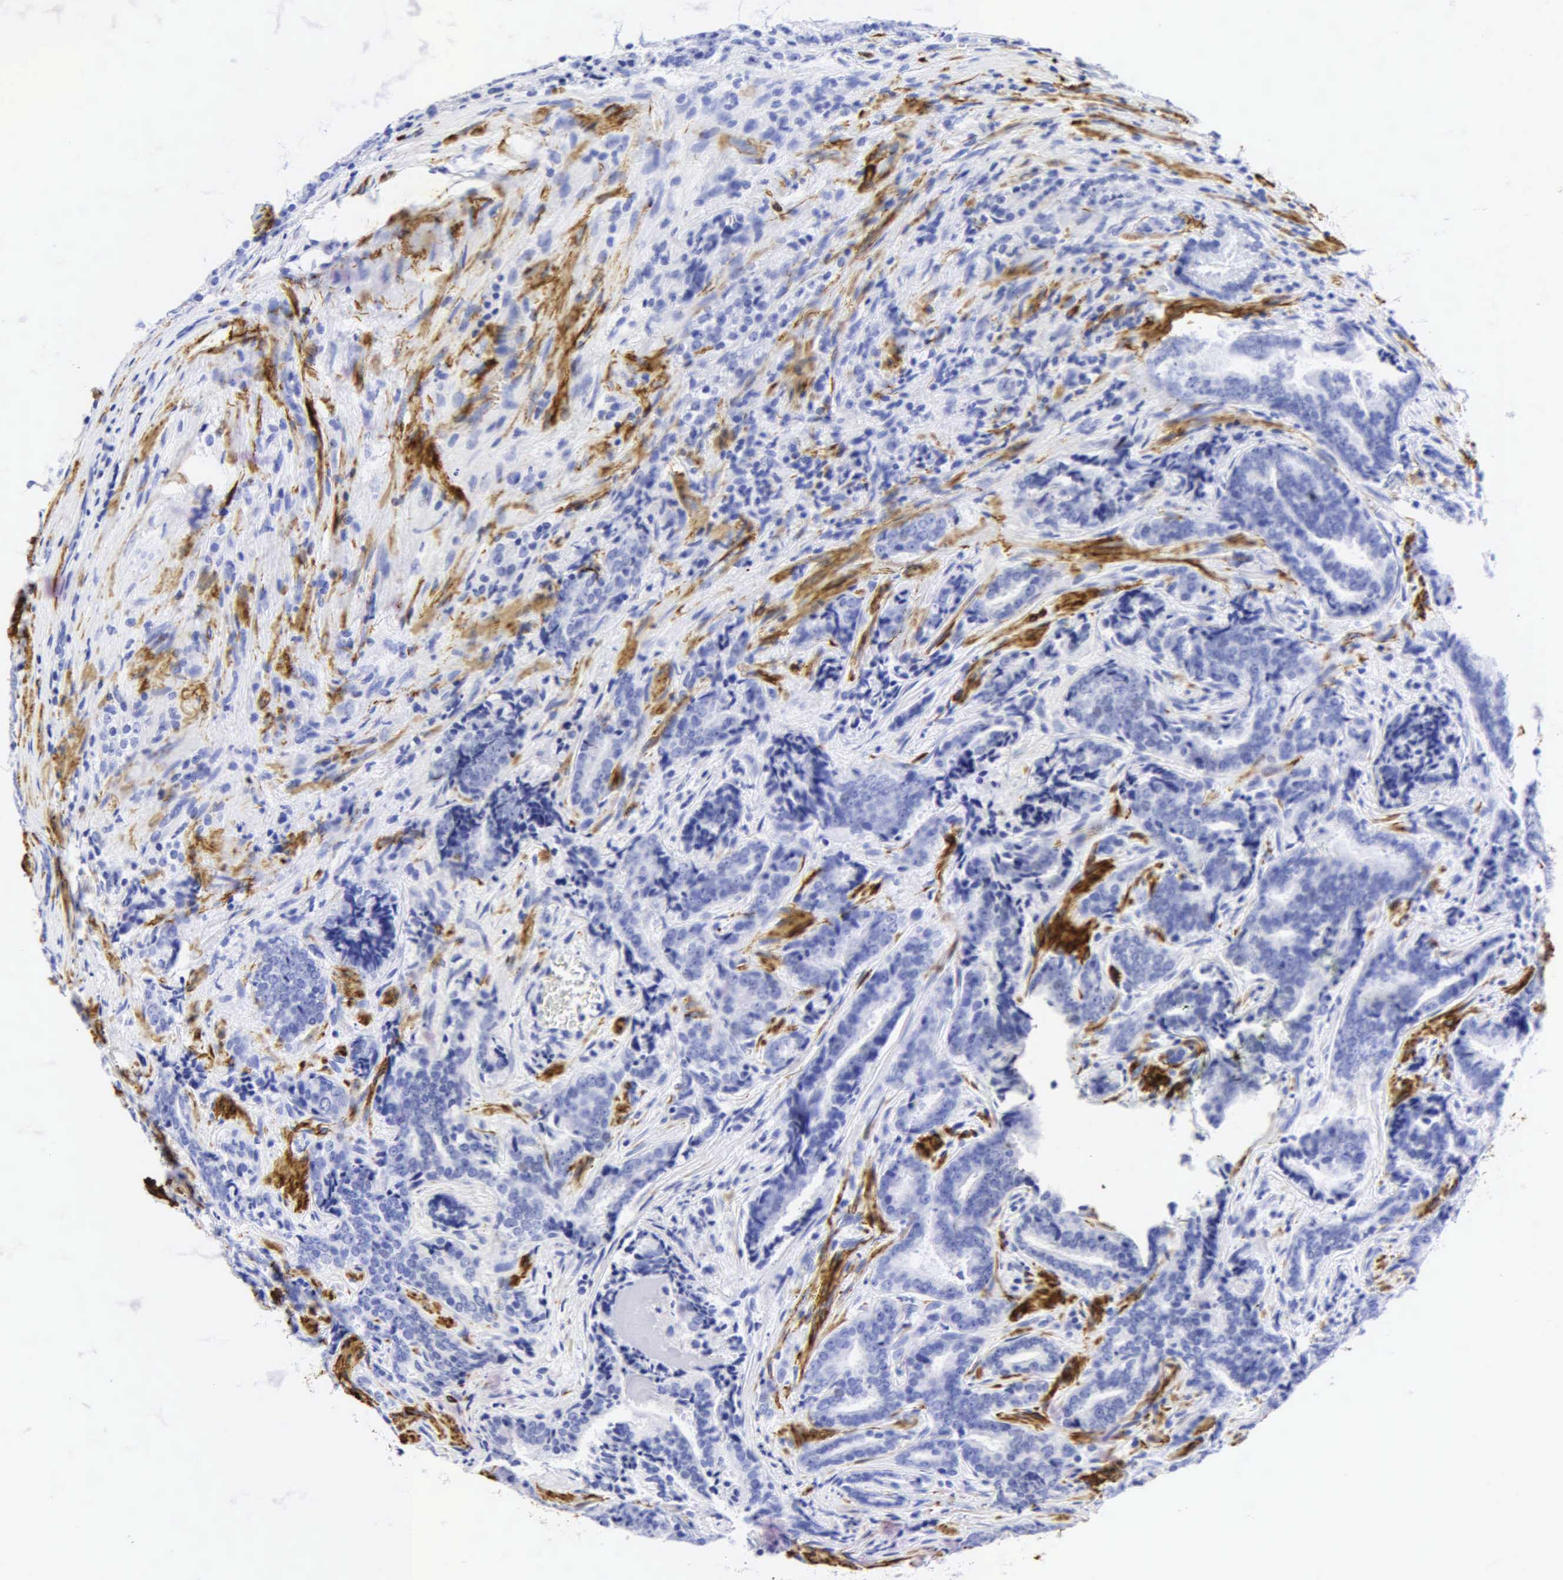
{"staining": {"intensity": "negative", "quantity": "none", "location": "none"}, "tissue": "prostate cancer", "cell_type": "Tumor cells", "image_type": "cancer", "snomed": [{"axis": "morphology", "description": "Adenocarcinoma, Medium grade"}, {"axis": "topography", "description": "Prostate"}], "caption": "This is an immunohistochemistry photomicrograph of prostate cancer (adenocarcinoma (medium-grade)). There is no expression in tumor cells.", "gene": "DES", "patient": {"sex": "male", "age": 65}}